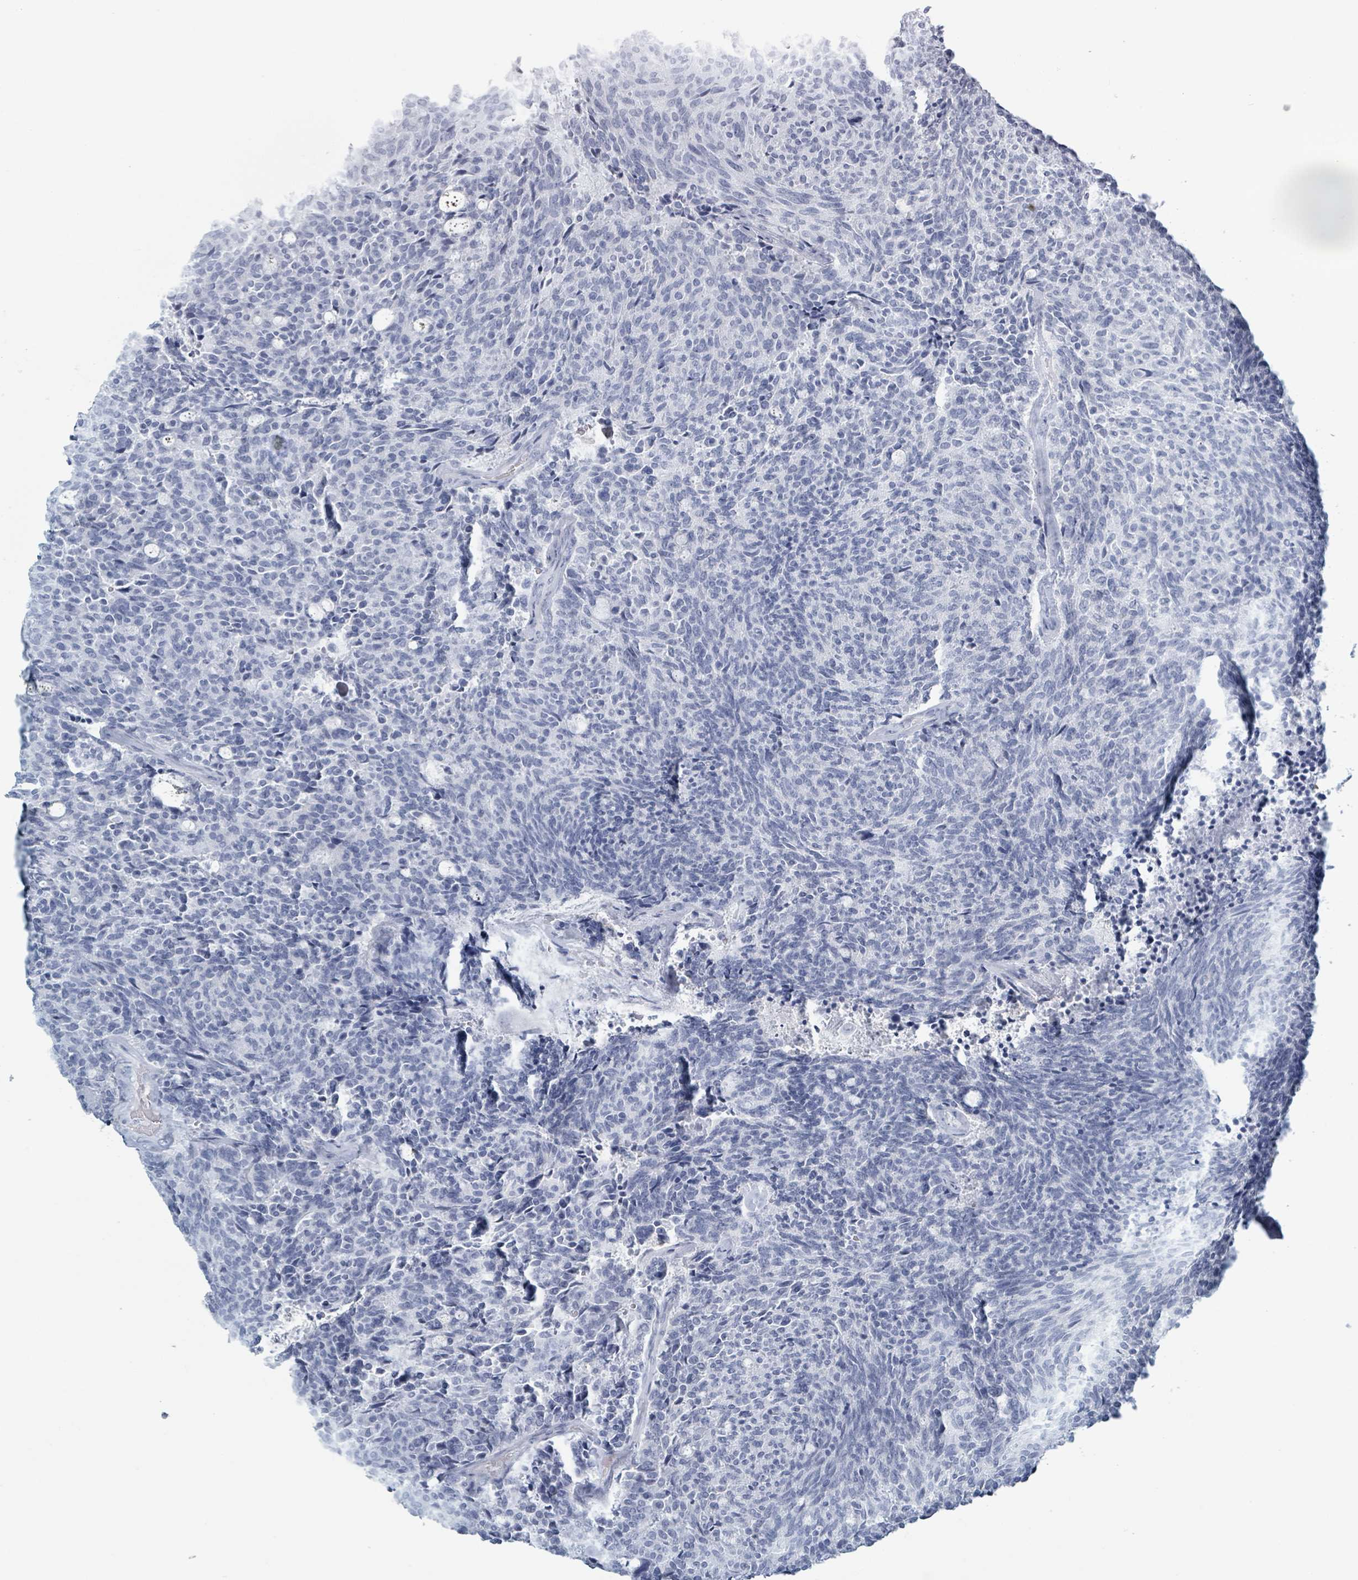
{"staining": {"intensity": "negative", "quantity": "none", "location": "none"}, "tissue": "carcinoid", "cell_type": "Tumor cells", "image_type": "cancer", "snomed": [{"axis": "morphology", "description": "Carcinoid, malignant, NOS"}, {"axis": "topography", "description": "Pancreas"}], "caption": "High magnification brightfield microscopy of carcinoid stained with DAB (3,3'-diaminobenzidine) (brown) and counterstained with hematoxylin (blue): tumor cells show no significant positivity. (Brightfield microscopy of DAB (3,3'-diaminobenzidine) immunohistochemistry (IHC) at high magnification).", "gene": "HEATR5A", "patient": {"sex": "female", "age": 54}}